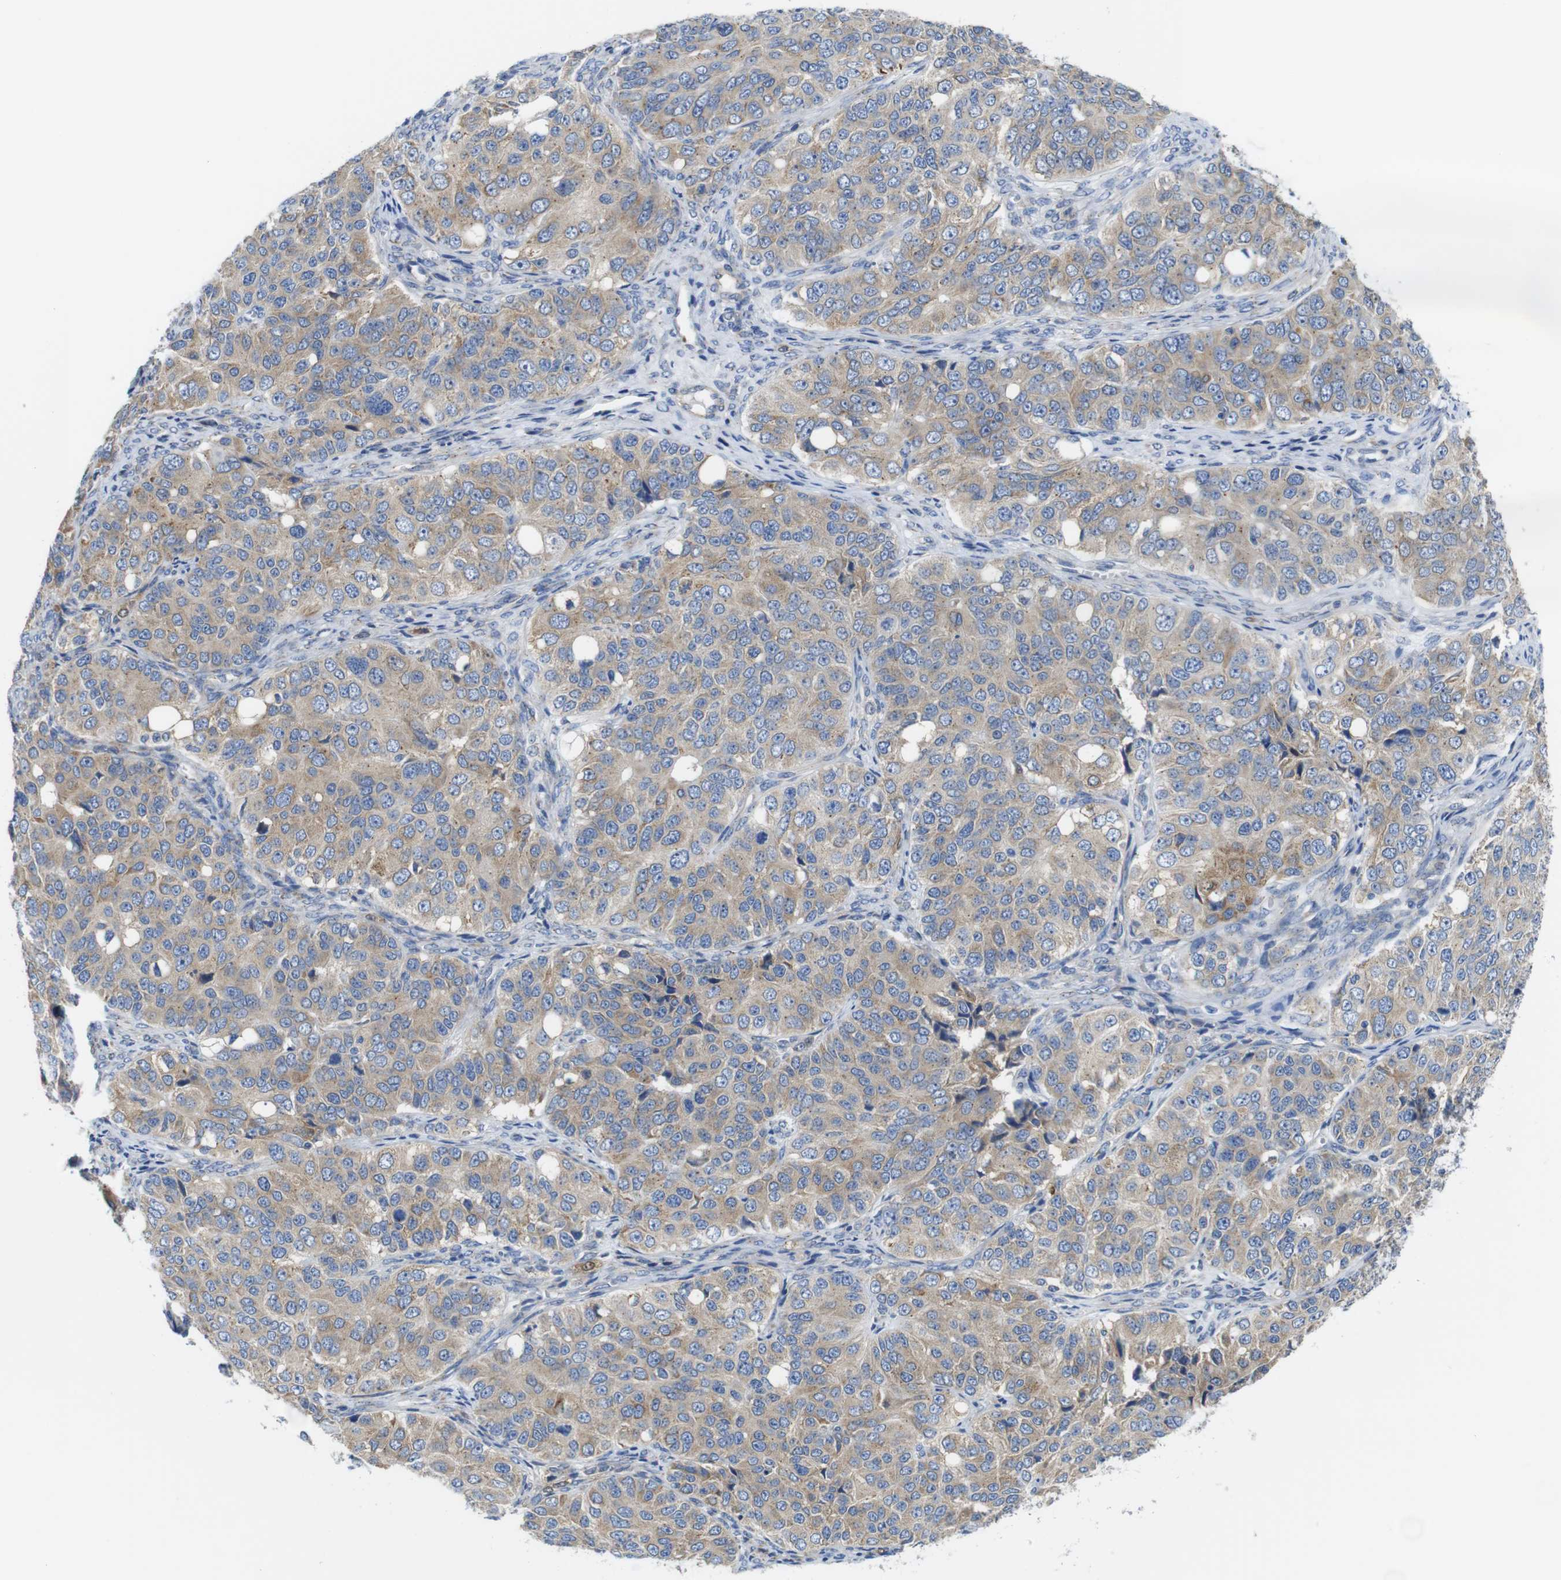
{"staining": {"intensity": "moderate", "quantity": ">75%", "location": "cytoplasmic/membranous"}, "tissue": "ovarian cancer", "cell_type": "Tumor cells", "image_type": "cancer", "snomed": [{"axis": "morphology", "description": "Carcinoma, endometroid"}, {"axis": "topography", "description": "Ovary"}], "caption": "IHC image of neoplastic tissue: human ovarian endometroid carcinoma stained using immunohistochemistry (IHC) exhibits medium levels of moderate protein expression localized specifically in the cytoplasmic/membranous of tumor cells, appearing as a cytoplasmic/membranous brown color.", "gene": "DDRGK1", "patient": {"sex": "female", "age": 51}}